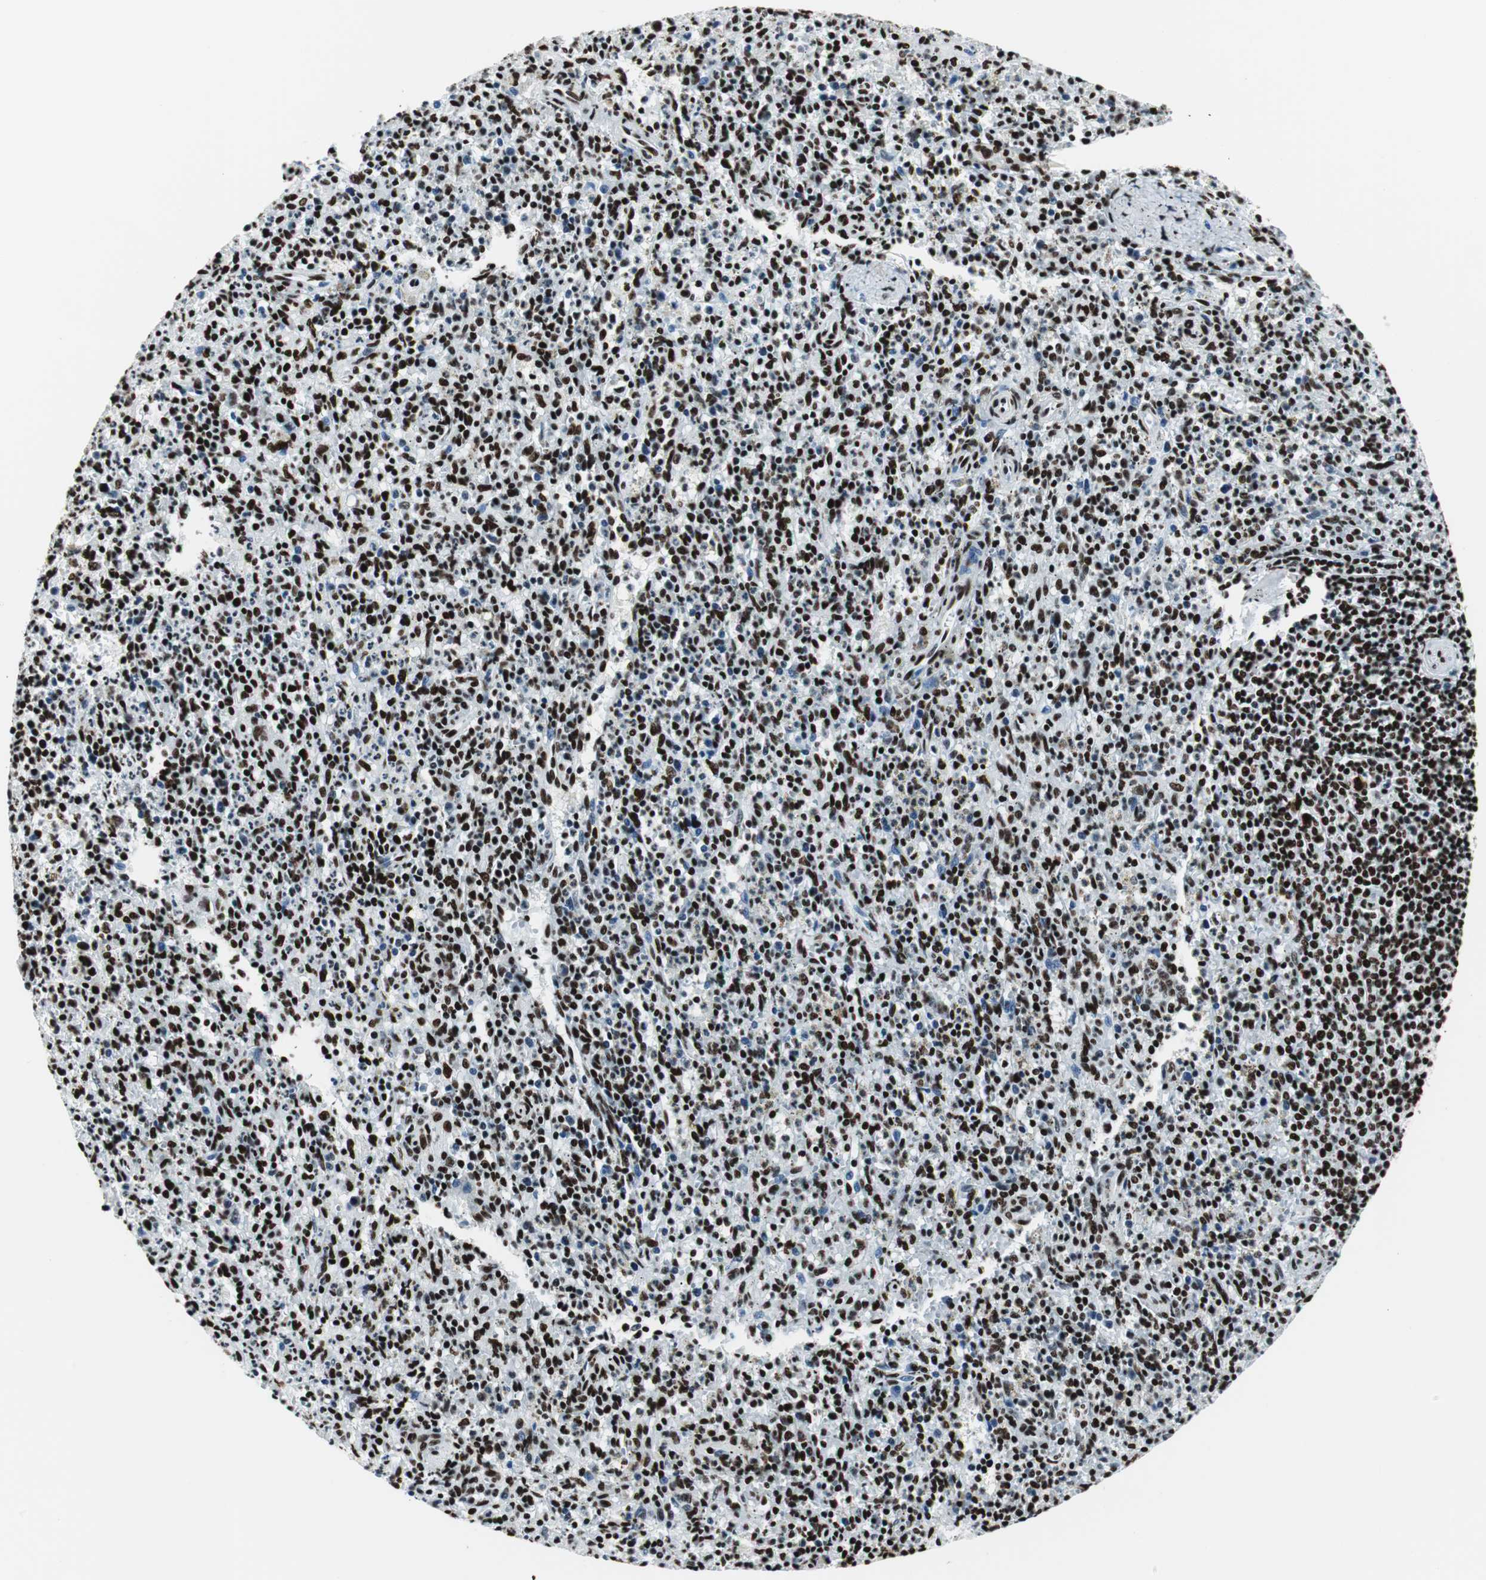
{"staining": {"intensity": "strong", "quantity": ">75%", "location": "nuclear"}, "tissue": "spleen", "cell_type": "Cells in red pulp", "image_type": "normal", "snomed": [{"axis": "morphology", "description": "Normal tissue, NOS"}, {"axis": "topography", "description": "Spleen"}], "caption": "DAB immunohistochemical staining of normal spleen exhibits strong nuclear protein positivity in about >75% of cells in red pulp. The protein of interest is stained brown, and the nuclei are stained in blue (DAB IHC with brightfield microscopy, high magnification).", "gene": "NCL", "patient": {"sex": "male", "age": 72}}